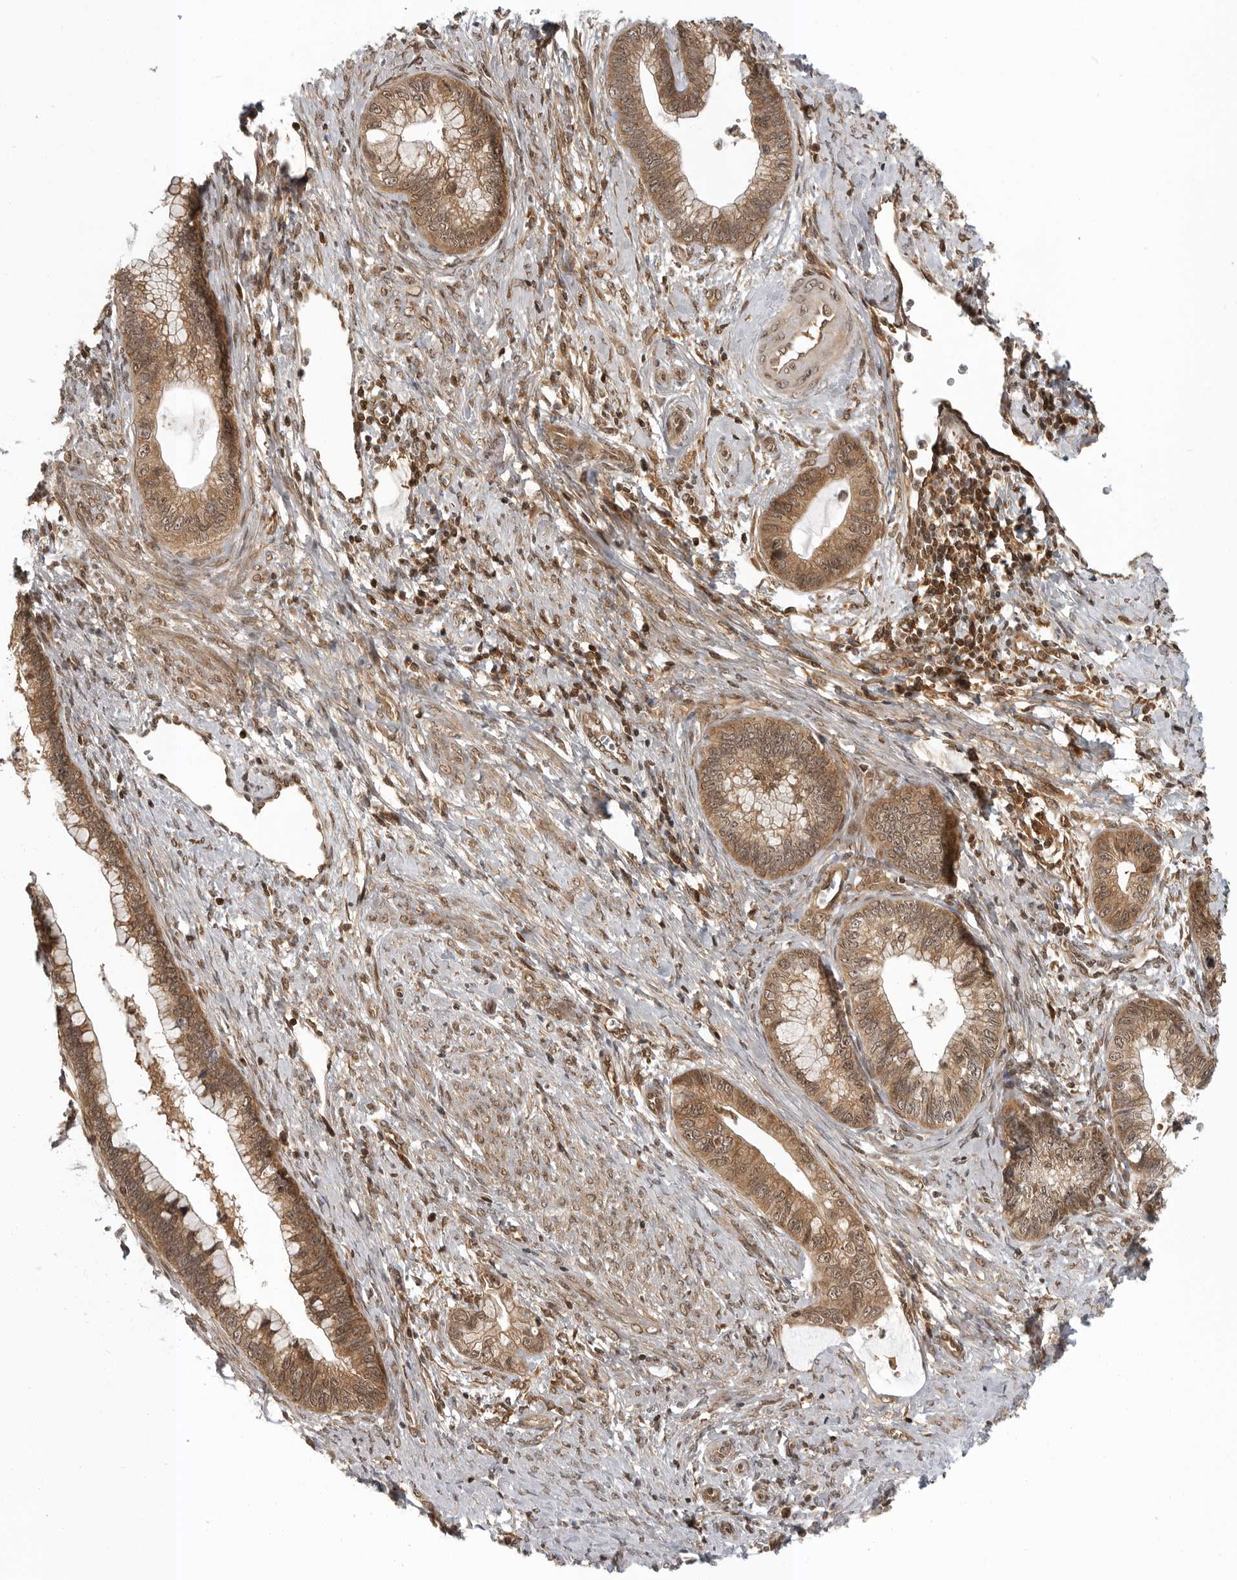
{"staining": {"intensity": "moderate", "quantity": ">75%", "location": "cytoplasmic/membranous,nuclear"}, "tissue": "cervical cancer", "cell_type": "Tumor cells", "image_type": "cancer", "snomed": [{"axis": "morphology", "description": "Adenocarcinoma, NOS"}, {"axis": "topography", "description": "Cervix"}], "caption": "Human cervical adenocarcinoma stained for a protein (brown) reveals moderate cytoplasmic/membranous and nuclear positive expression in about >75% of tumor cells.", "gene": "SZRD1", "patient": {"sex": "female", "age": 44}}